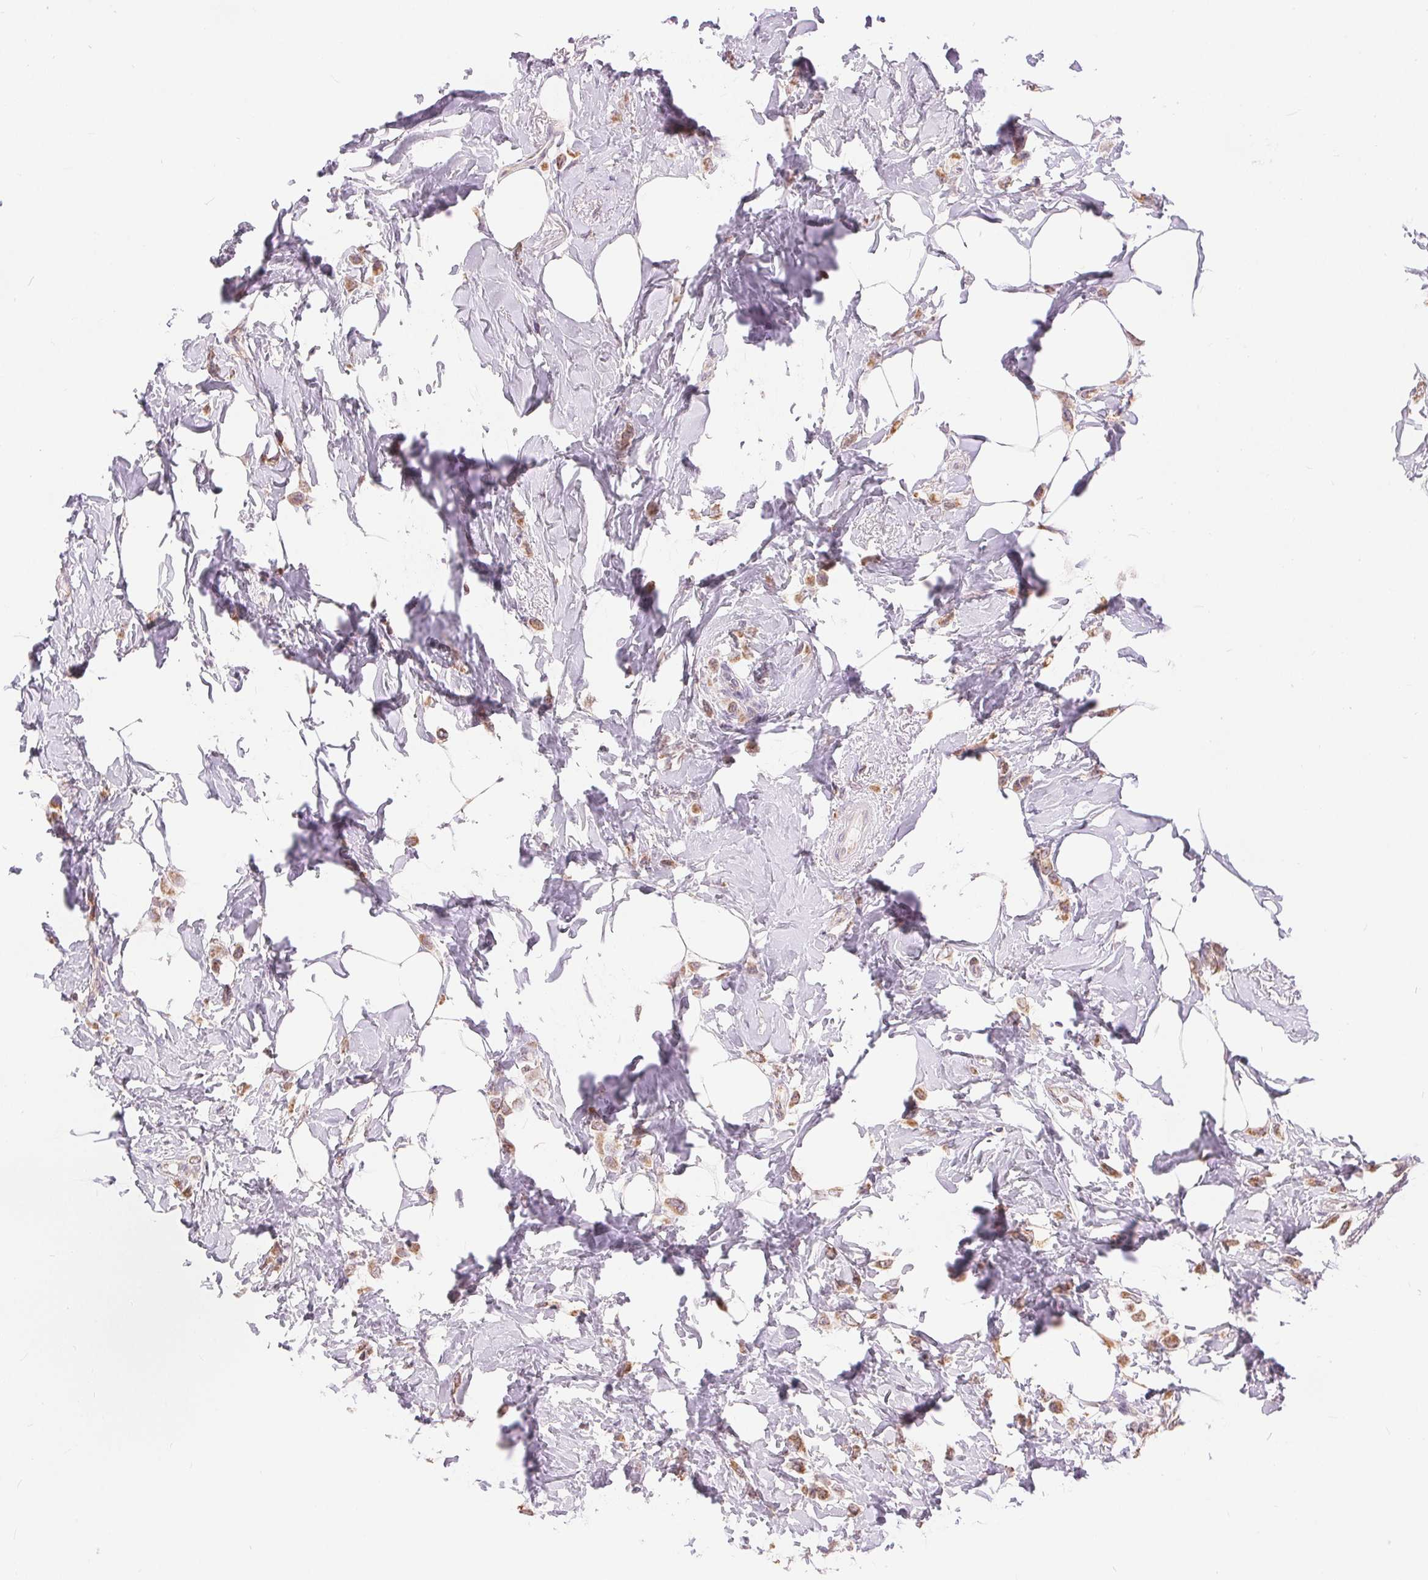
{"staining": {"intensity": "moderate", "quantity": ">75%", "location": "cytoplasmic/membranous"}, "tissue": "breast cancer", "cell_type": "Tumor cells", "image_type": "cancer", "snomed": [{"axis": "morphology", "description": "Lobular carcinoma"}, {"axis": "topography", "description": "Breast"}], "caption": "IHC of human lobular carcinoma (breast) displays medium levels of moderate cytoplasmic/membranous positivity in about >75% of tumor cells. (brown staining indicates protein expression, while blue staining denotes nuclei).", "gene": "POU2F2", "patient": {"sex": "female", "age": 66}}